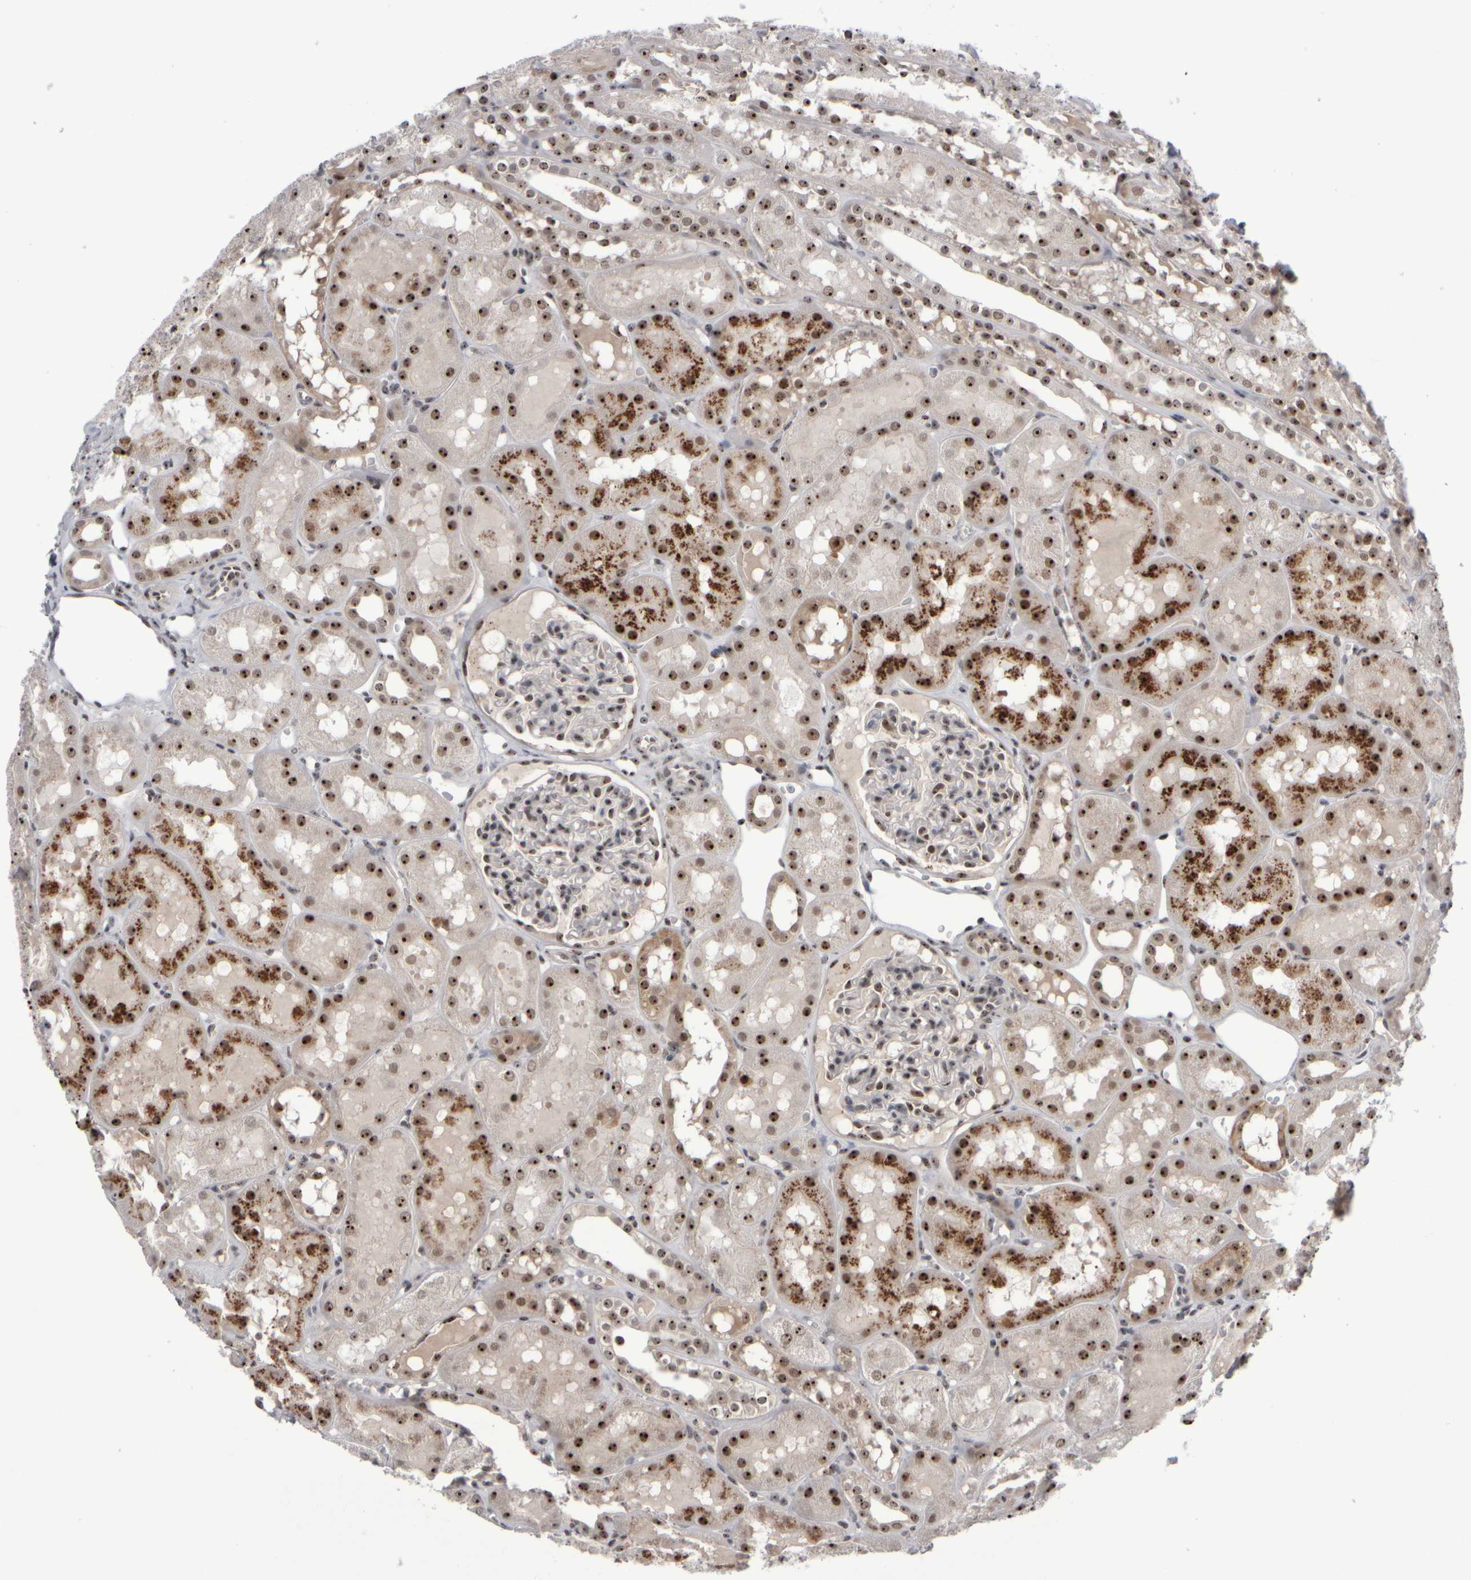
{"staining": {"intensity": "moderate", "quantity": ">75%", "location": "nuclear"}, "tissue": "kidney", "cell_type": "Cells in glomeruli", "image_type": "normal", "snomed": [{"axis": "morphology", "description": "Normal tissue, NOS"}, {"axis": "topography", "description": "Kidney"}, {"axis": "topography", "description": "Urinary bladder"}], "caption": "Normal kidney demonstrates moderate nuclear positivity in approximately >75% of cells in glomeruli.", "gene": "SURF6", "patient": {"sex": "male", "age": 16}}